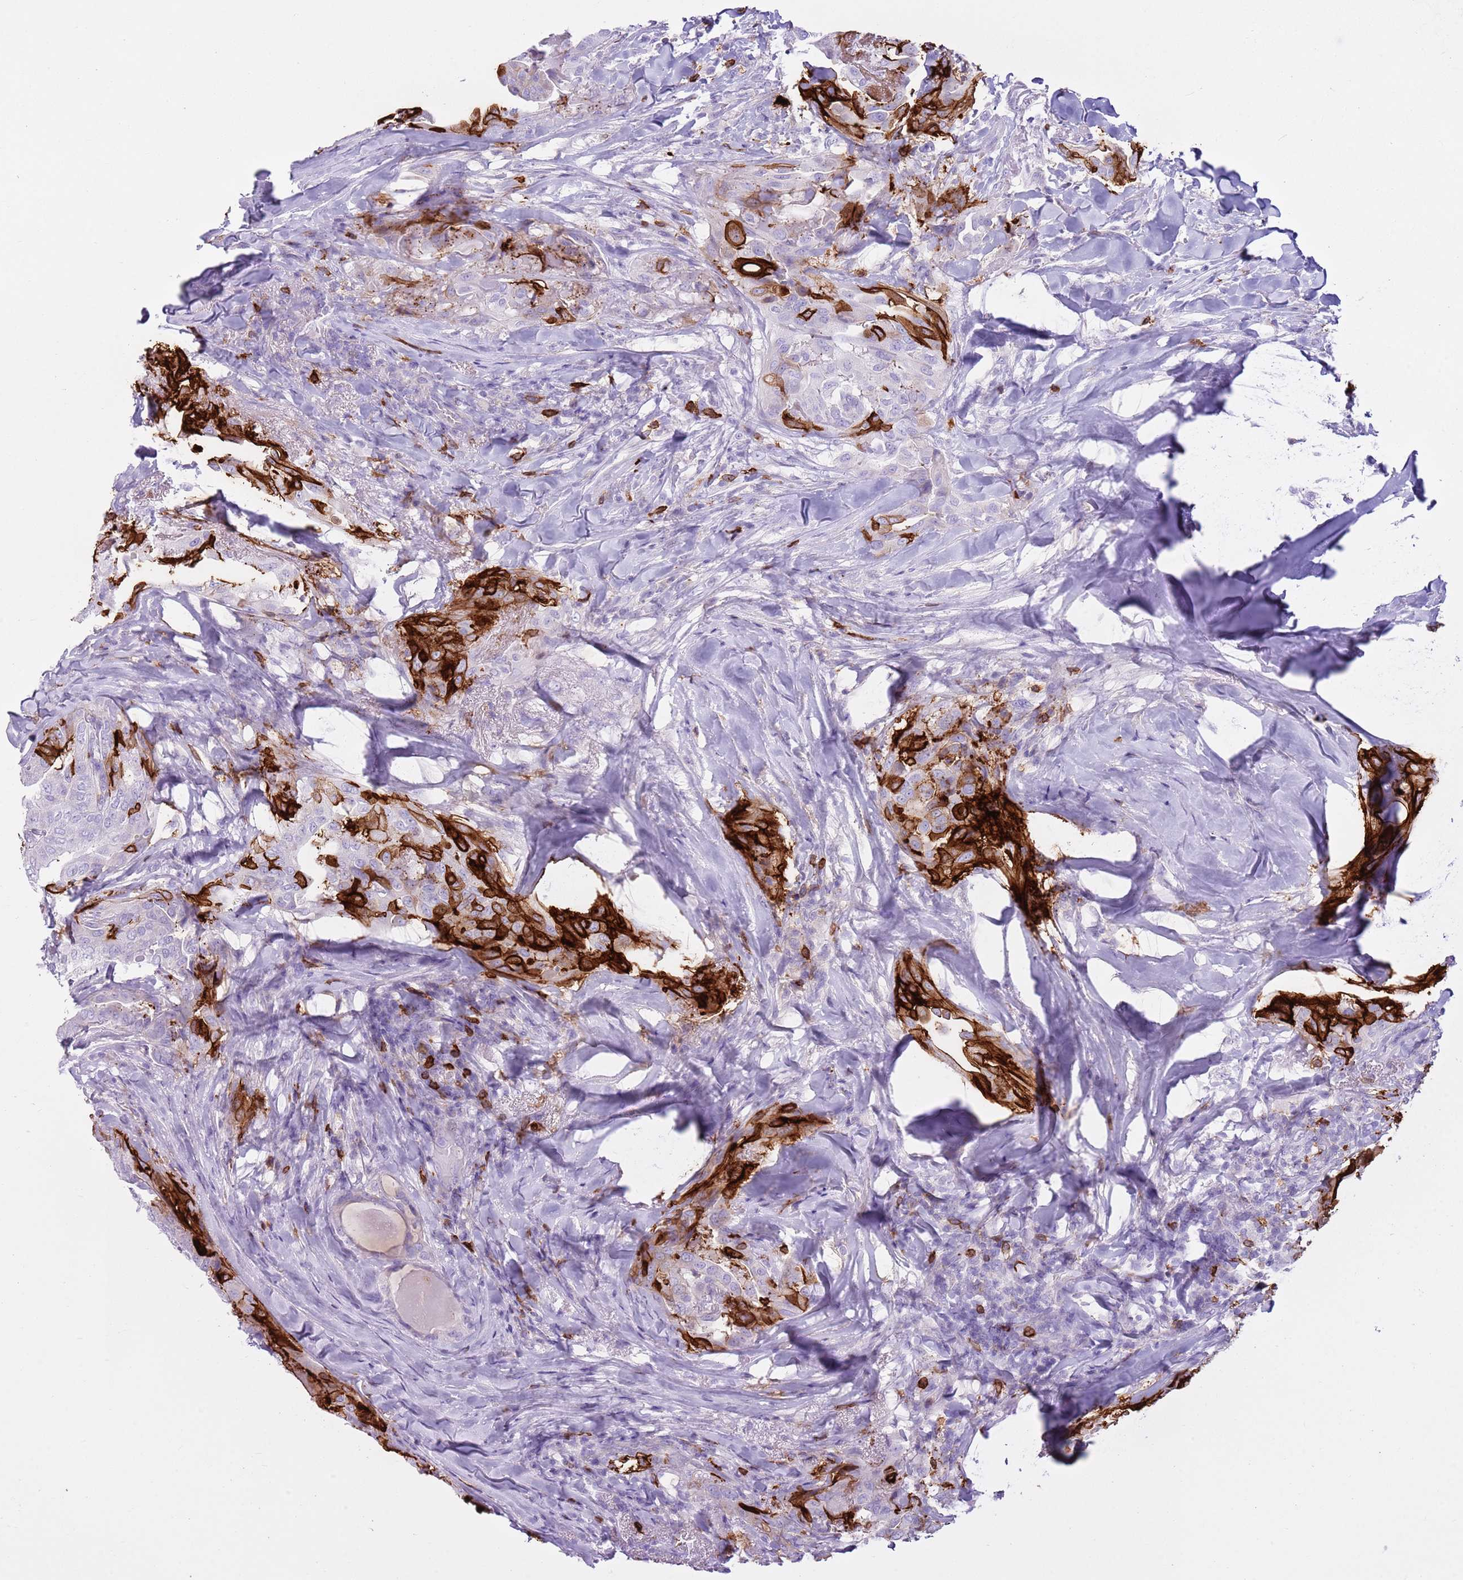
{"staining": {"intensity": "strong", "quantity": "<25%", "location": "cytoplasmic/membranous"}, "tissue": "thyroid cancer", "cell_type": "Tumor cells", "image_type": "cancer", "snomed": [{"axis": "morphology", "description": "Papillary adenocarcinoma, NOS"}, {"axis": "topography", "description": "Thyroid gland"}], "caption": "Thyroid cancer (papillary adenocarcinoma) was stained to show a protein in brown. There is medium levels of strong cytoplasmic/membranous staining in approximately <25% of tumor cells. (DAB (3,3'-diaminobenzidine) = brown stain, brightfield microscopy at high magnification).", "gene": "CD177", "patient": {"sex": "female", "age": 68}}